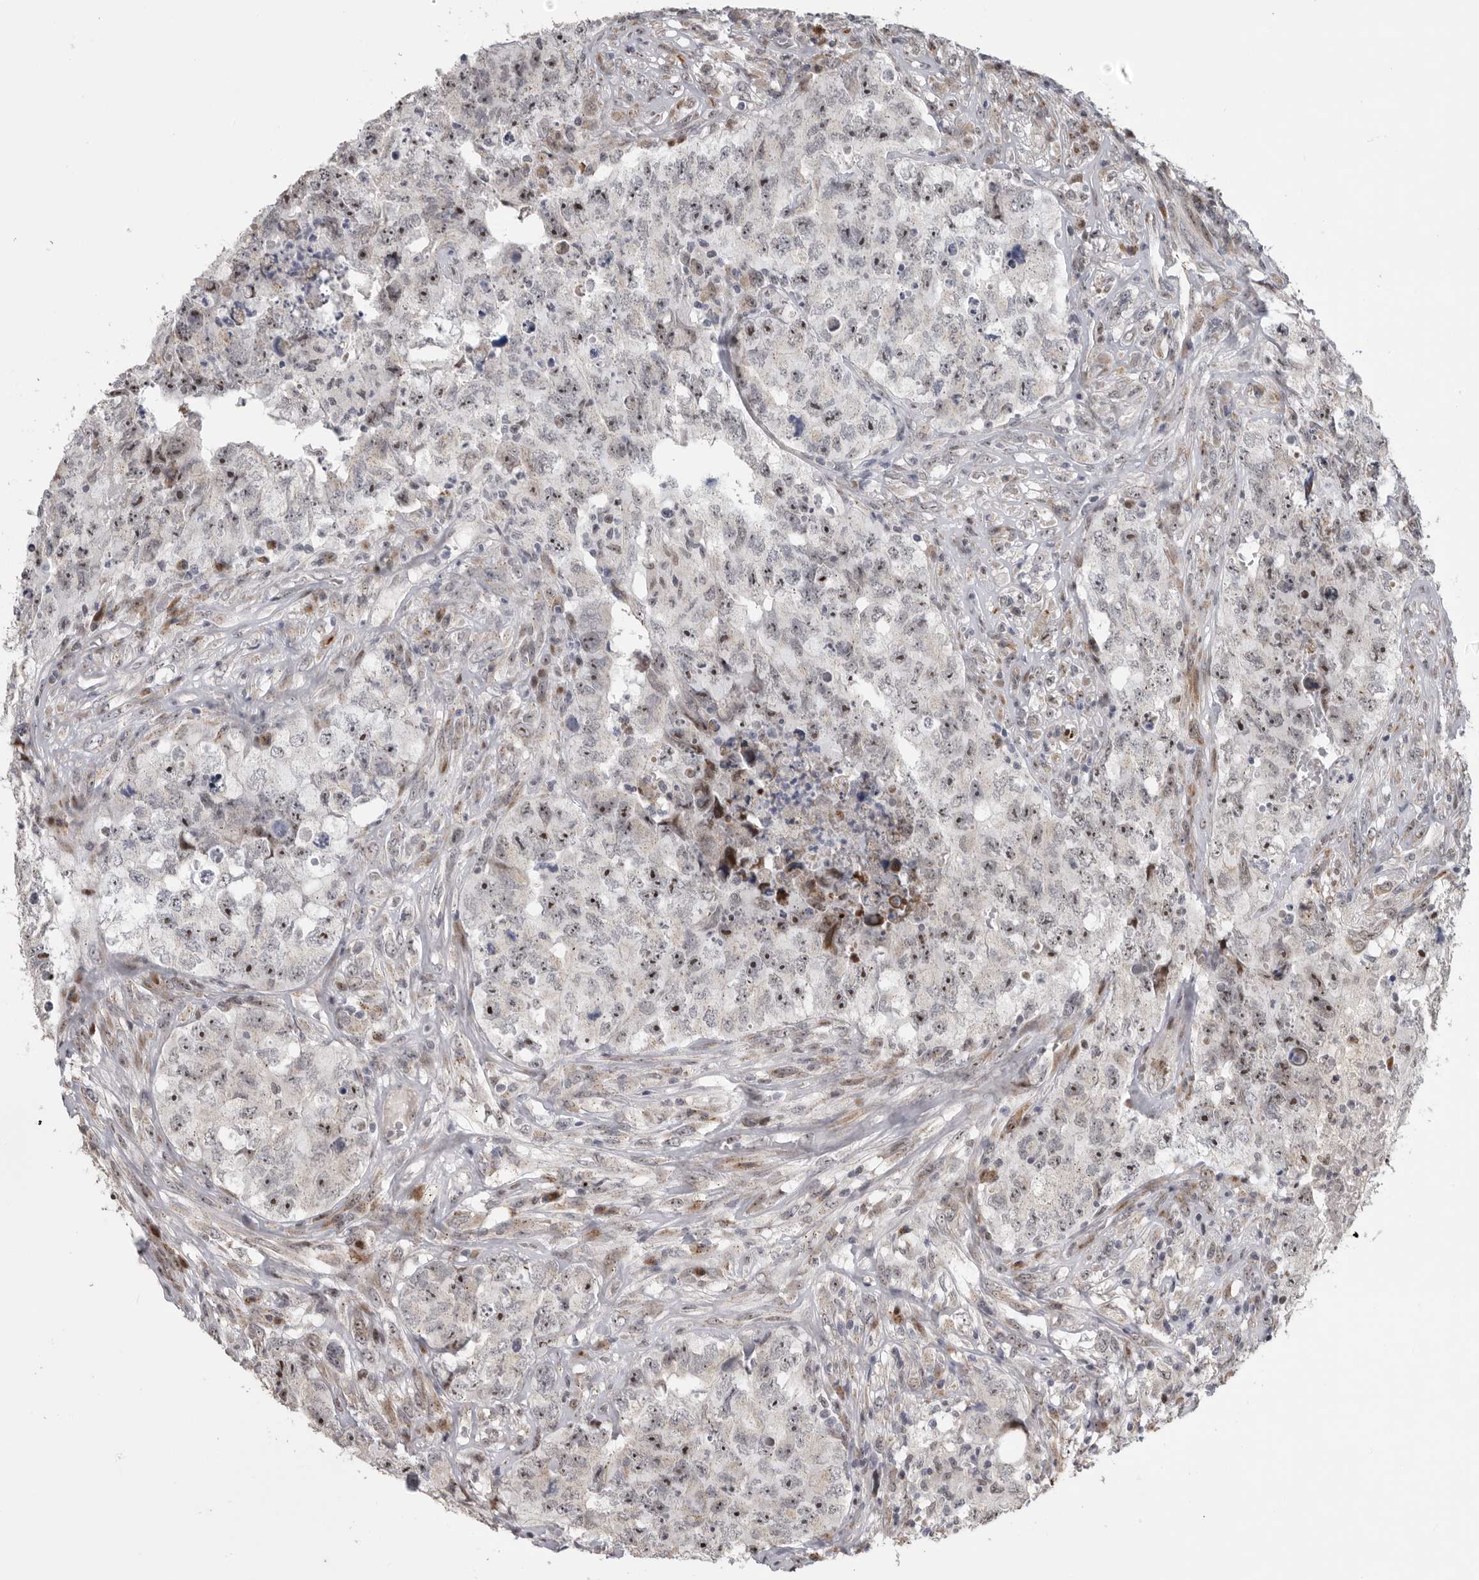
{"staining": {"intensity": "moderate", "quantity": ">75%", "location": "nuclear"}, "tissue": "testis cancer", "cell_type": "Tumor cells", "image_type": "cancer", "snomed": [{"axis": "morphology", "description": "Carcinoma, Embryonal, NOS"}, {"axis": "topography", "description": "Testis"}], "caption": "Protein expression by IHC demonstrates moderate nuclear staining in about >75% of tumor cells in testis cancer (embryonal carcinoma).", "gene": "PCMTD1", "patient": {"sex": "male", "age": 32}}